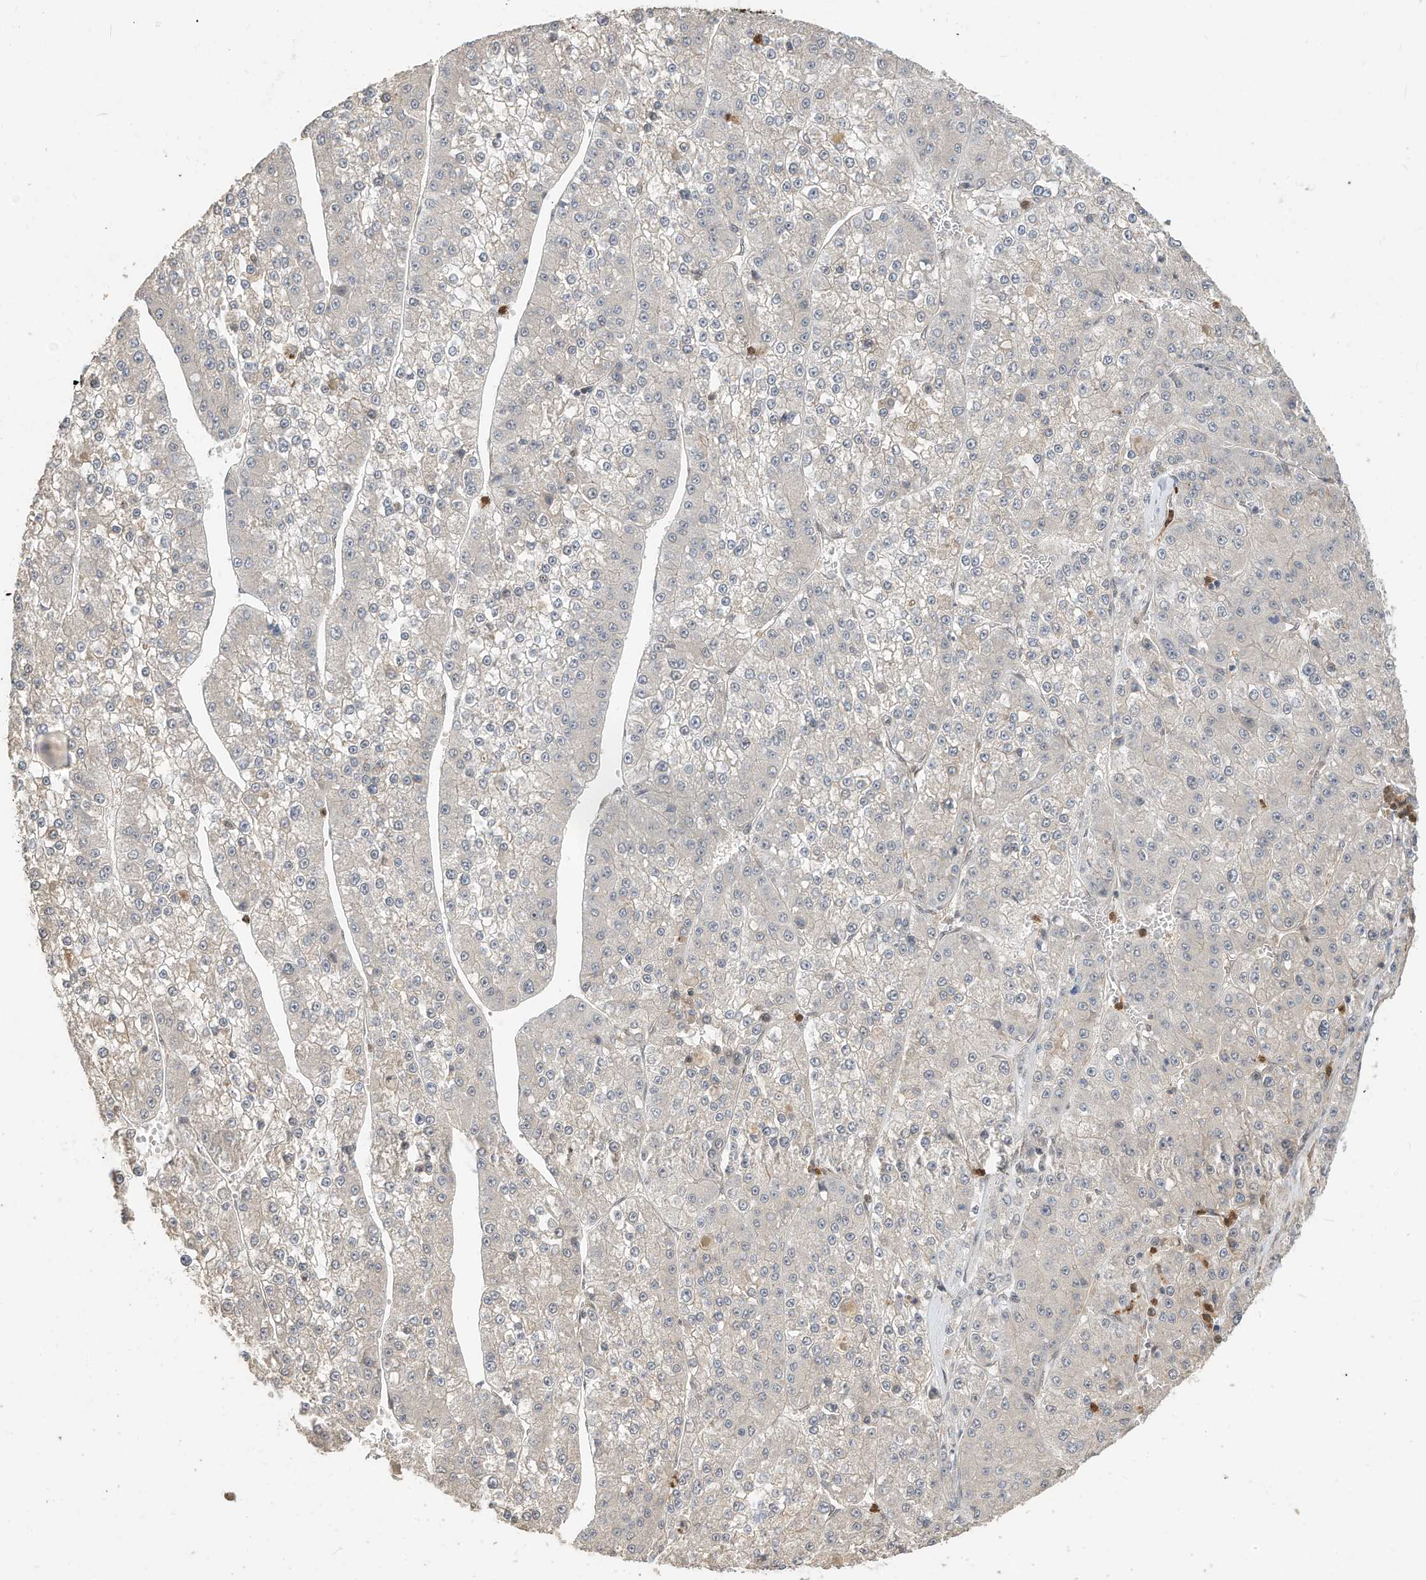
{"staining": {"intensity": "negative", "quantity": "none", "location": "none"}, "tissue": "liver cancer", "cell_type": "Tumor cells", "image_type": "cancer", "snomed": [{"axis": "morphology", "description": "Carcinoma, Hepatocellular, NOS"}, {"axis": "topography", "description": "Liver"}], "caption": "Immunohistochemical staining of human liver hepatocellular carcinoma reveals no significant staining in tumor cells.", "gene": "OFD1", "patient": {"sex": "female", "age": 73}}